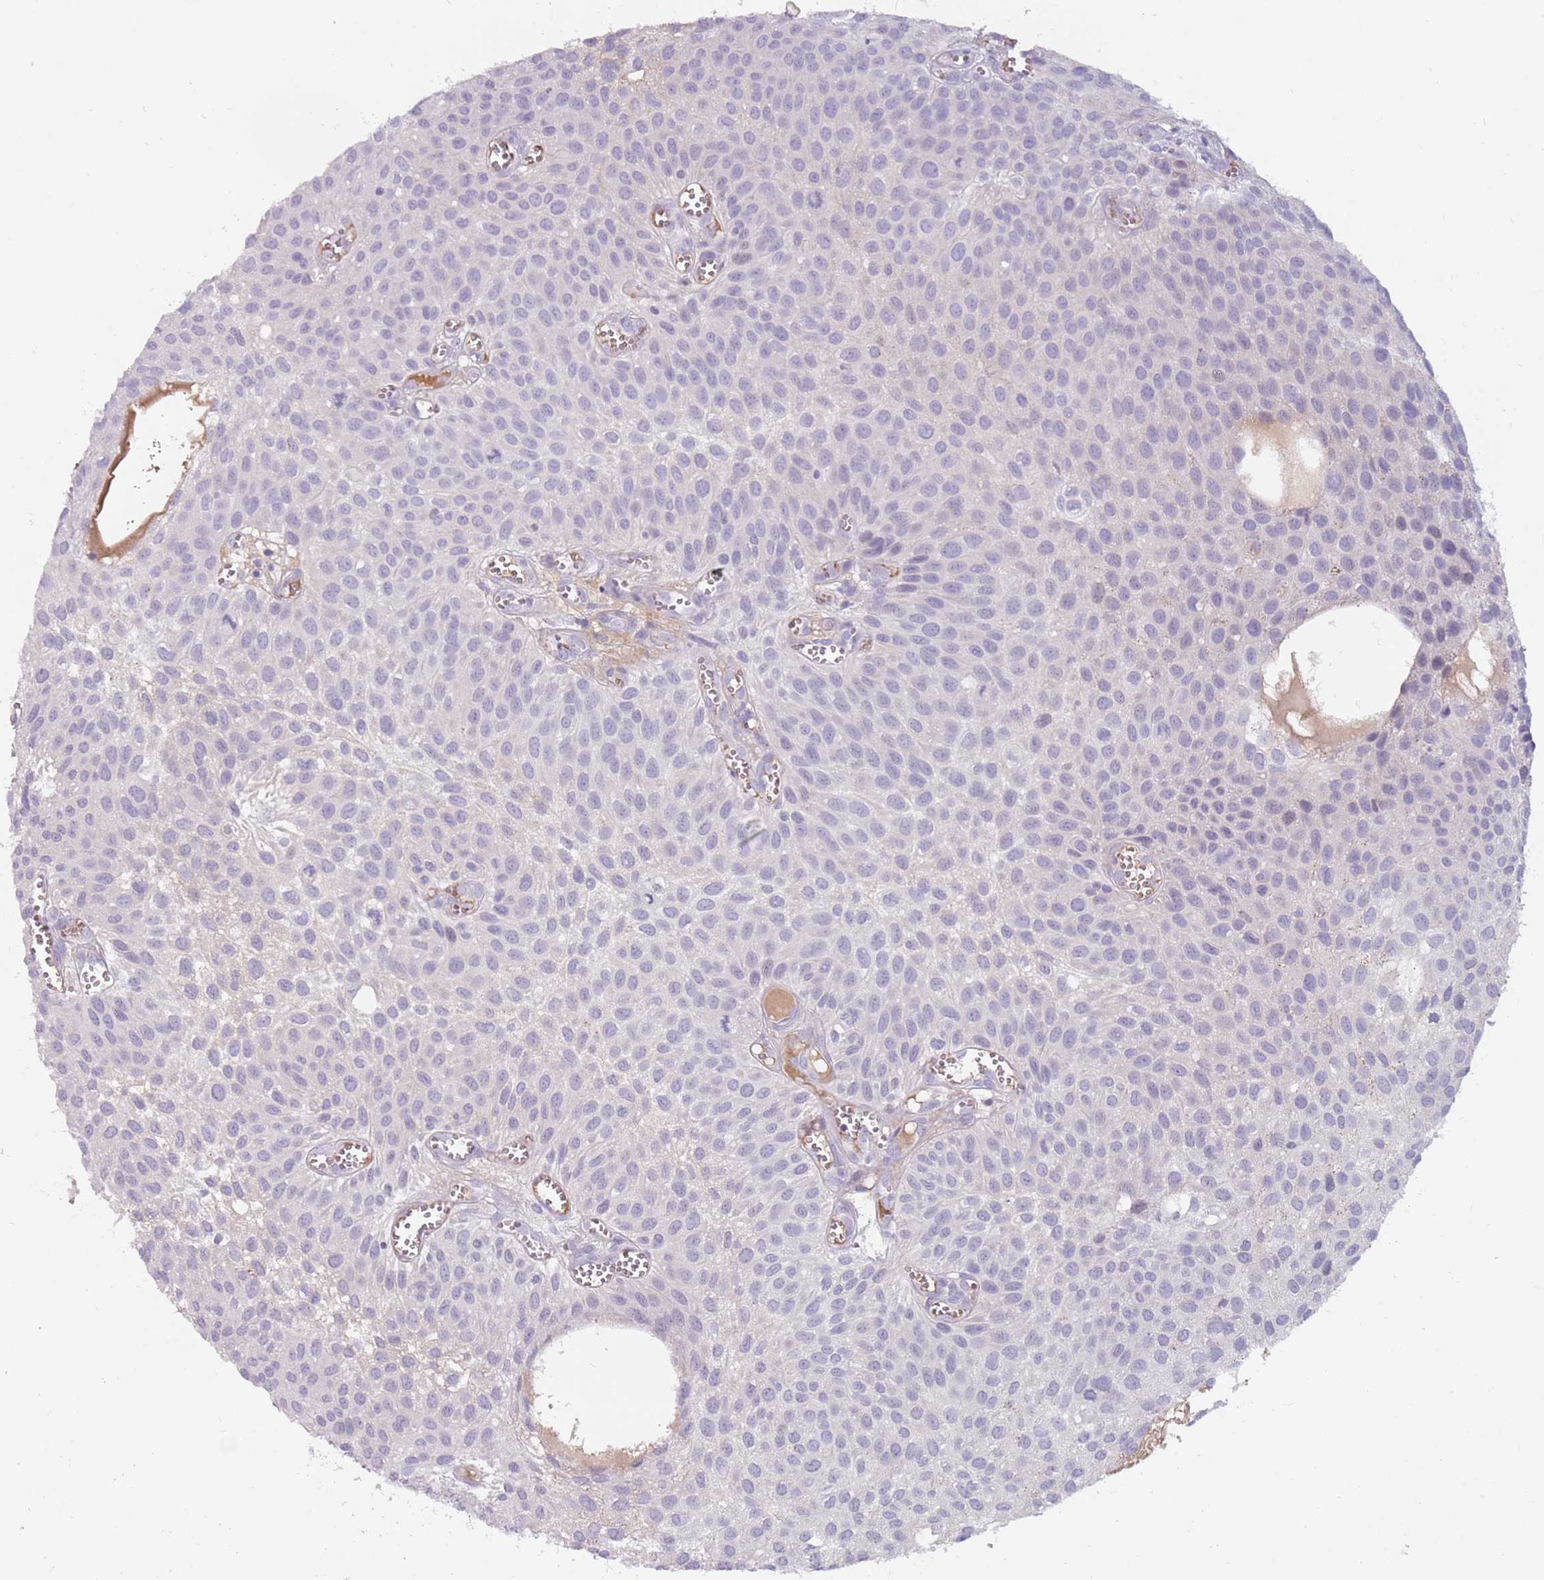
{"staining": {"intensity": "negative", "quantity": "none", "location": "none"}, "tissue": "urothelial cancer", "cell_type": "Tumor cells", "image_type": "cancer", "snomed": [{"axis": "morphology", "description": "Urothelial carcinoma, Low grade"}, {"axis": "topography", "description": "Urinary bladder"}], "caption": "Histopathology image shows no protein positivity in tumor cells of urothelial cancer tissue.", "gene": "DDX4", "patient": {"sex": "male", "age": 88}}